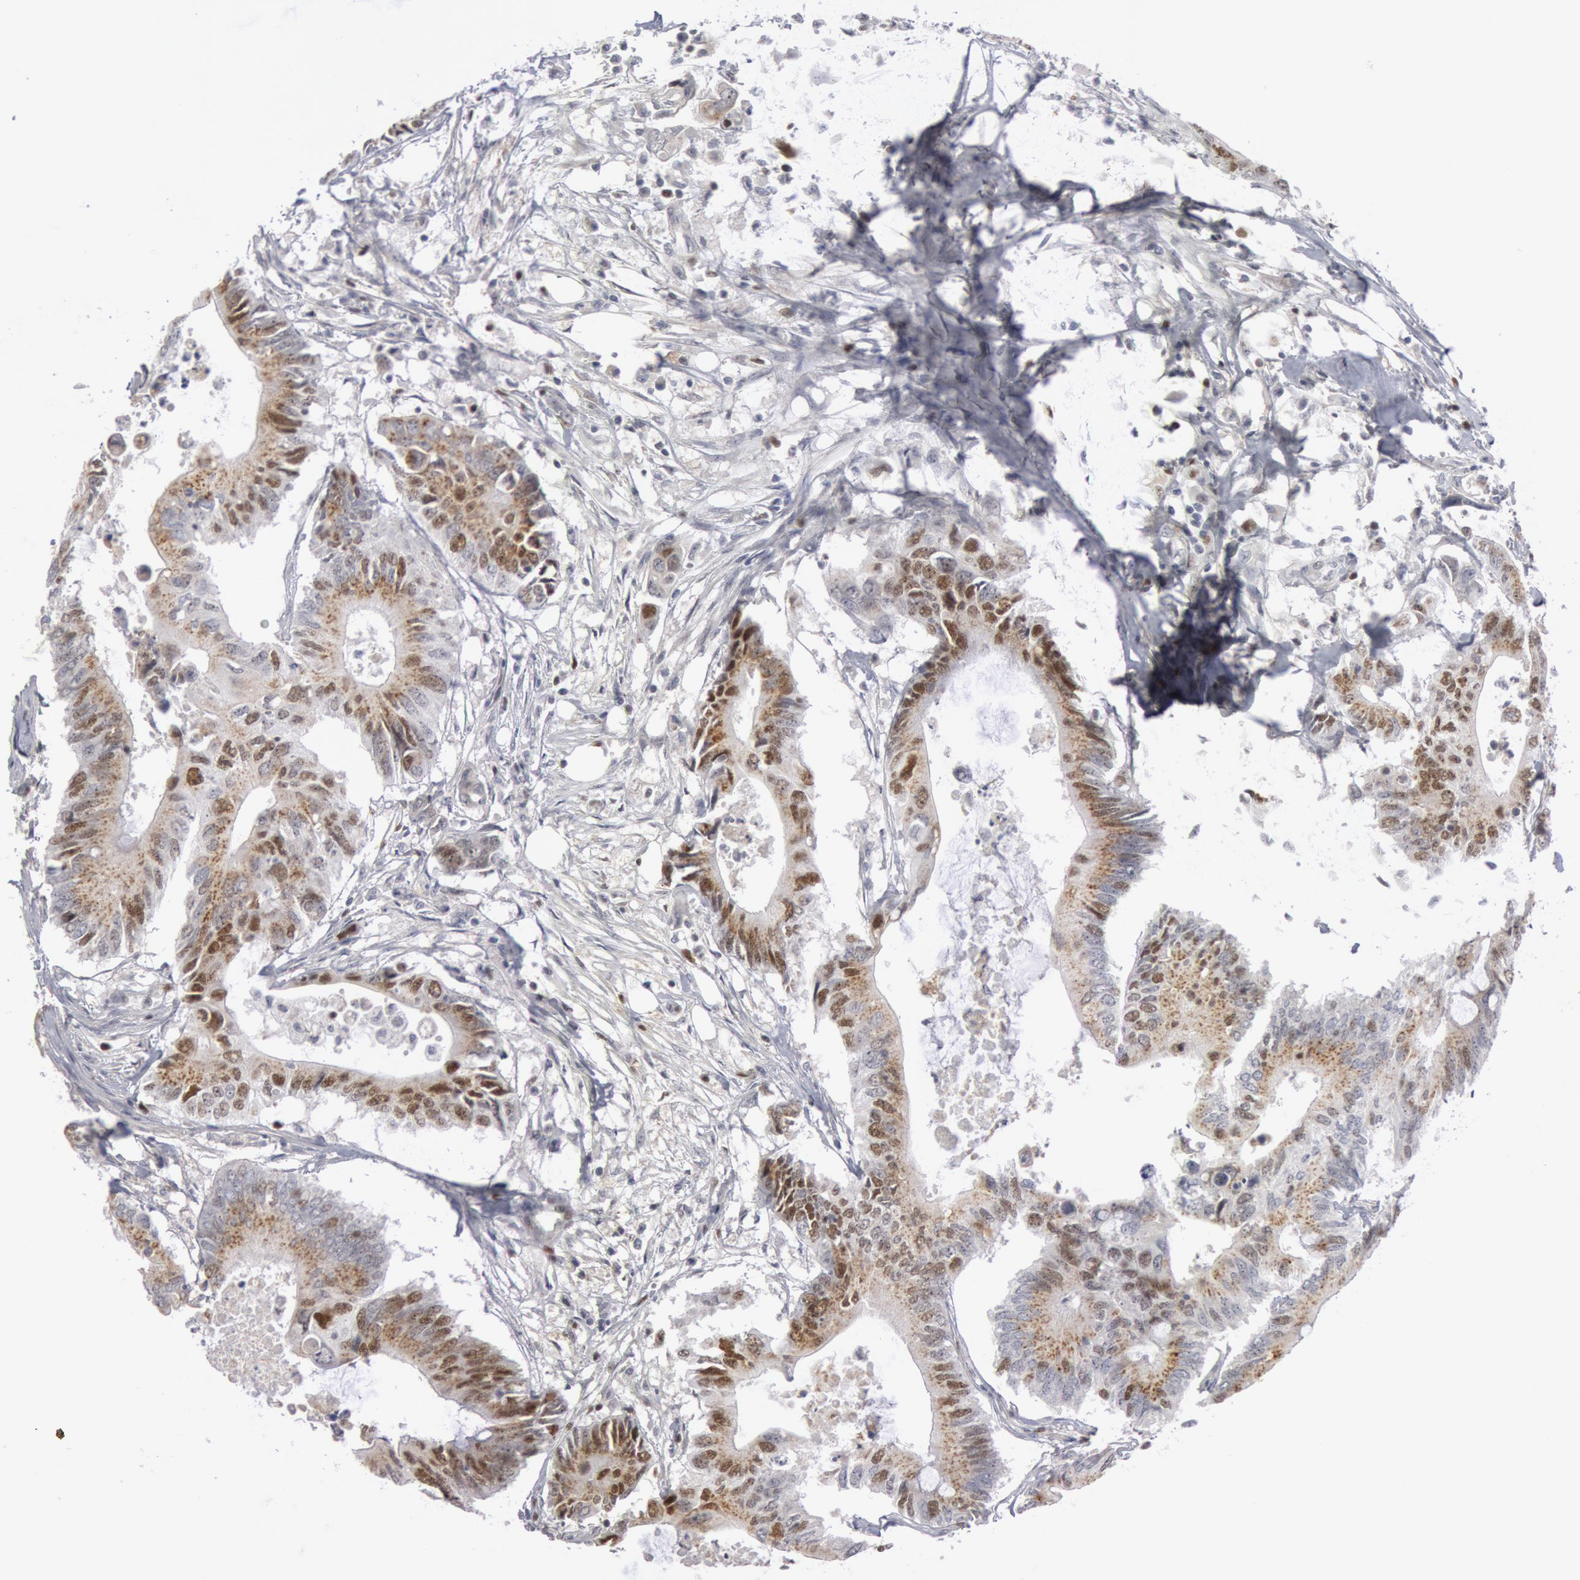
{"staining": {"intensity": "moderate", "quantity": "25%-75%", "location": "cytoplasmic/membranous,nuclear"}, "tissue": "colorectal cancer", "cell_type": "Tumor cells", "image_type": "cancer", "snomed": [{"axis": "morphology", "description": "Adenocarcinoma, NOS"}, {"axis": "topography", "description": "Colon"}], "caption": "Tumor cells display moderate cytoplasmic/membranous and nuclear positivity in approximately 25%-75% of cells in adenocarcinoma (colorectal). The staining is performed using DAB (3,3'-diaminobenzidine) brown chromogen to label protein expression. The nuclei are counter-stained blue using hematoxylin.", "gene": "WDHD1", "patient": {"sex": "male", "age": 71}}